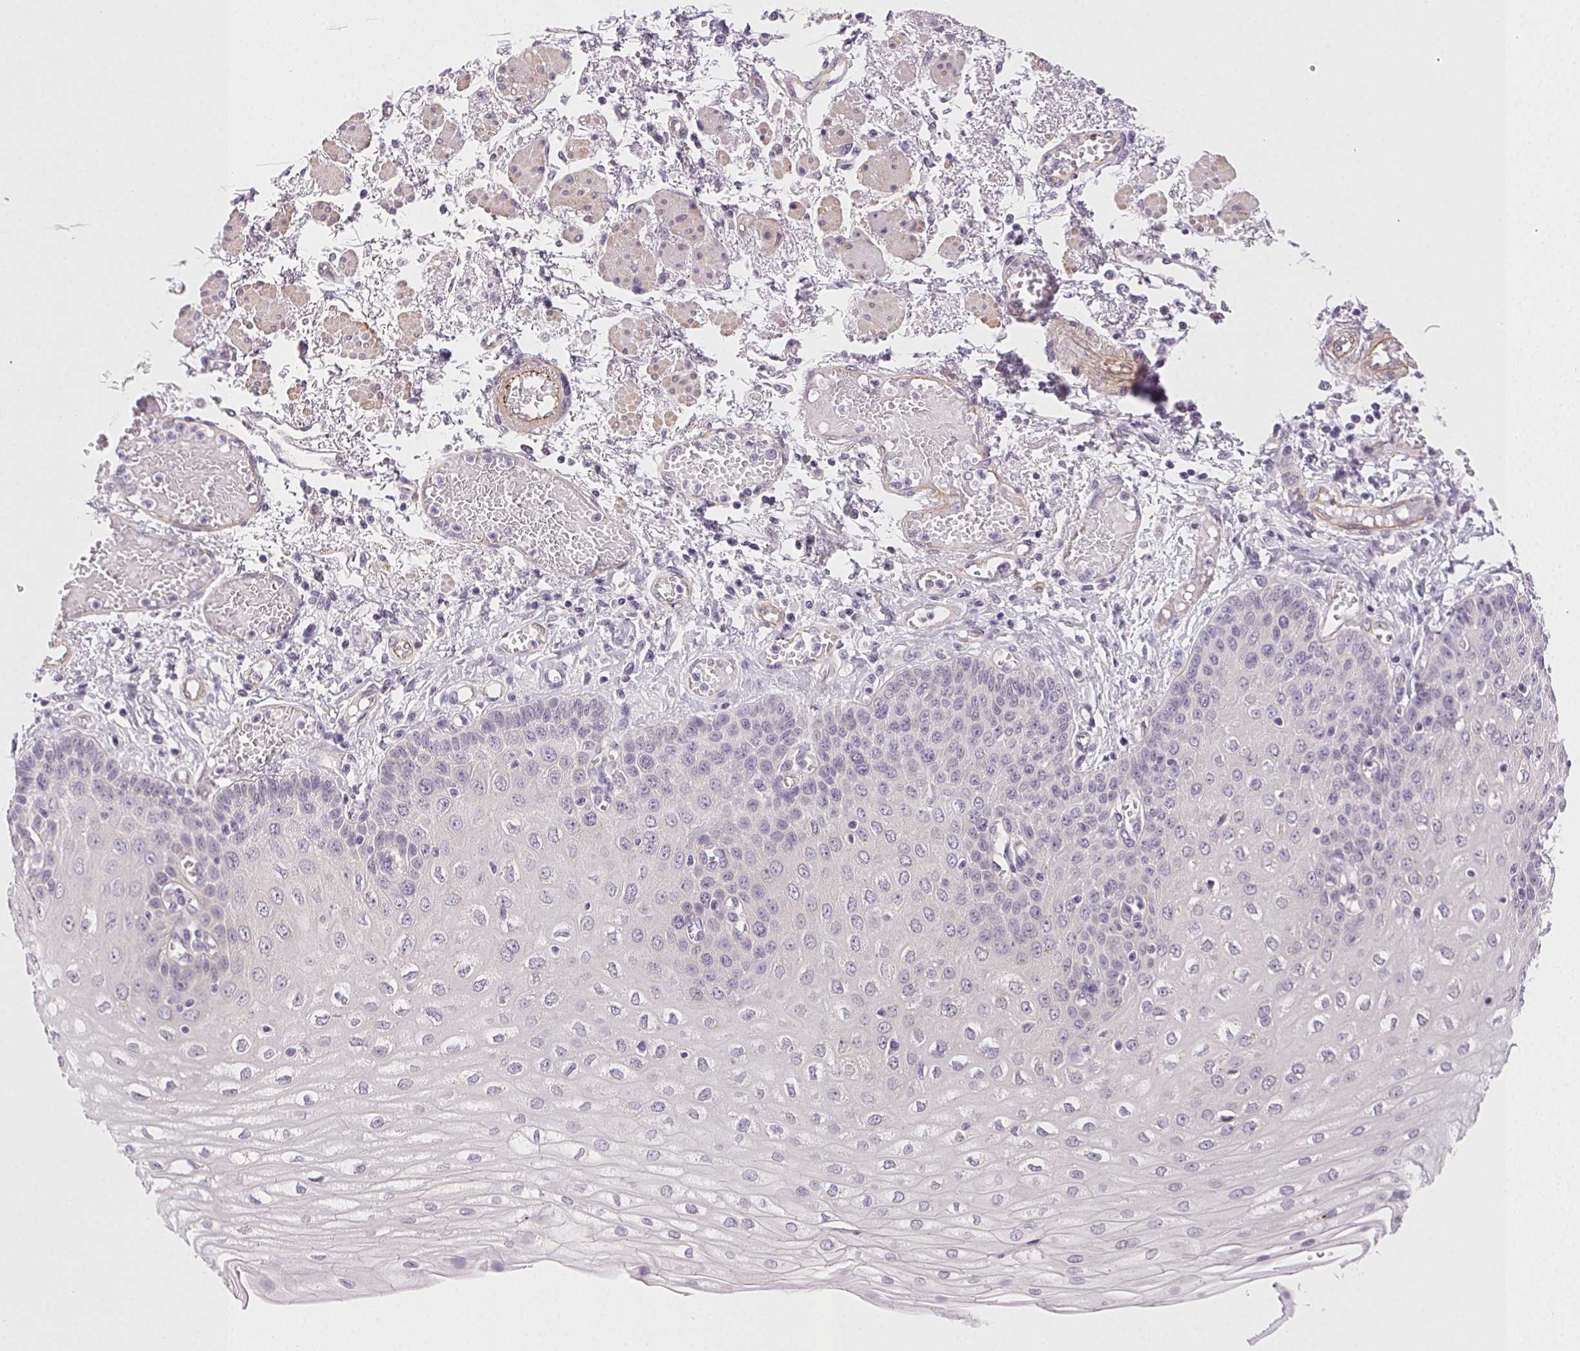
{"staining": {"intensity": "negative", "quantity": "none", "location": "none"}, "tissue": "esophagus", "cell_type": "Squamous epithelial cells", "image_type": "normal", "snomed": [{"axis": "morphology", "description": "Normal tissue, NOS"}, {"axis": "morphology", "description": "Adenocarcinoma, NOS"}, {"axis": "topography", "description": "Esophagus"}], "caption": "An immunohistochemistry (IHC) photomicrograph of unremarkable esophagus is shown. There is no staining in squamous epithelial cells of esophagus.", "gene": "CSN1S1", "patient": {"sex": "male", "age": 81}}